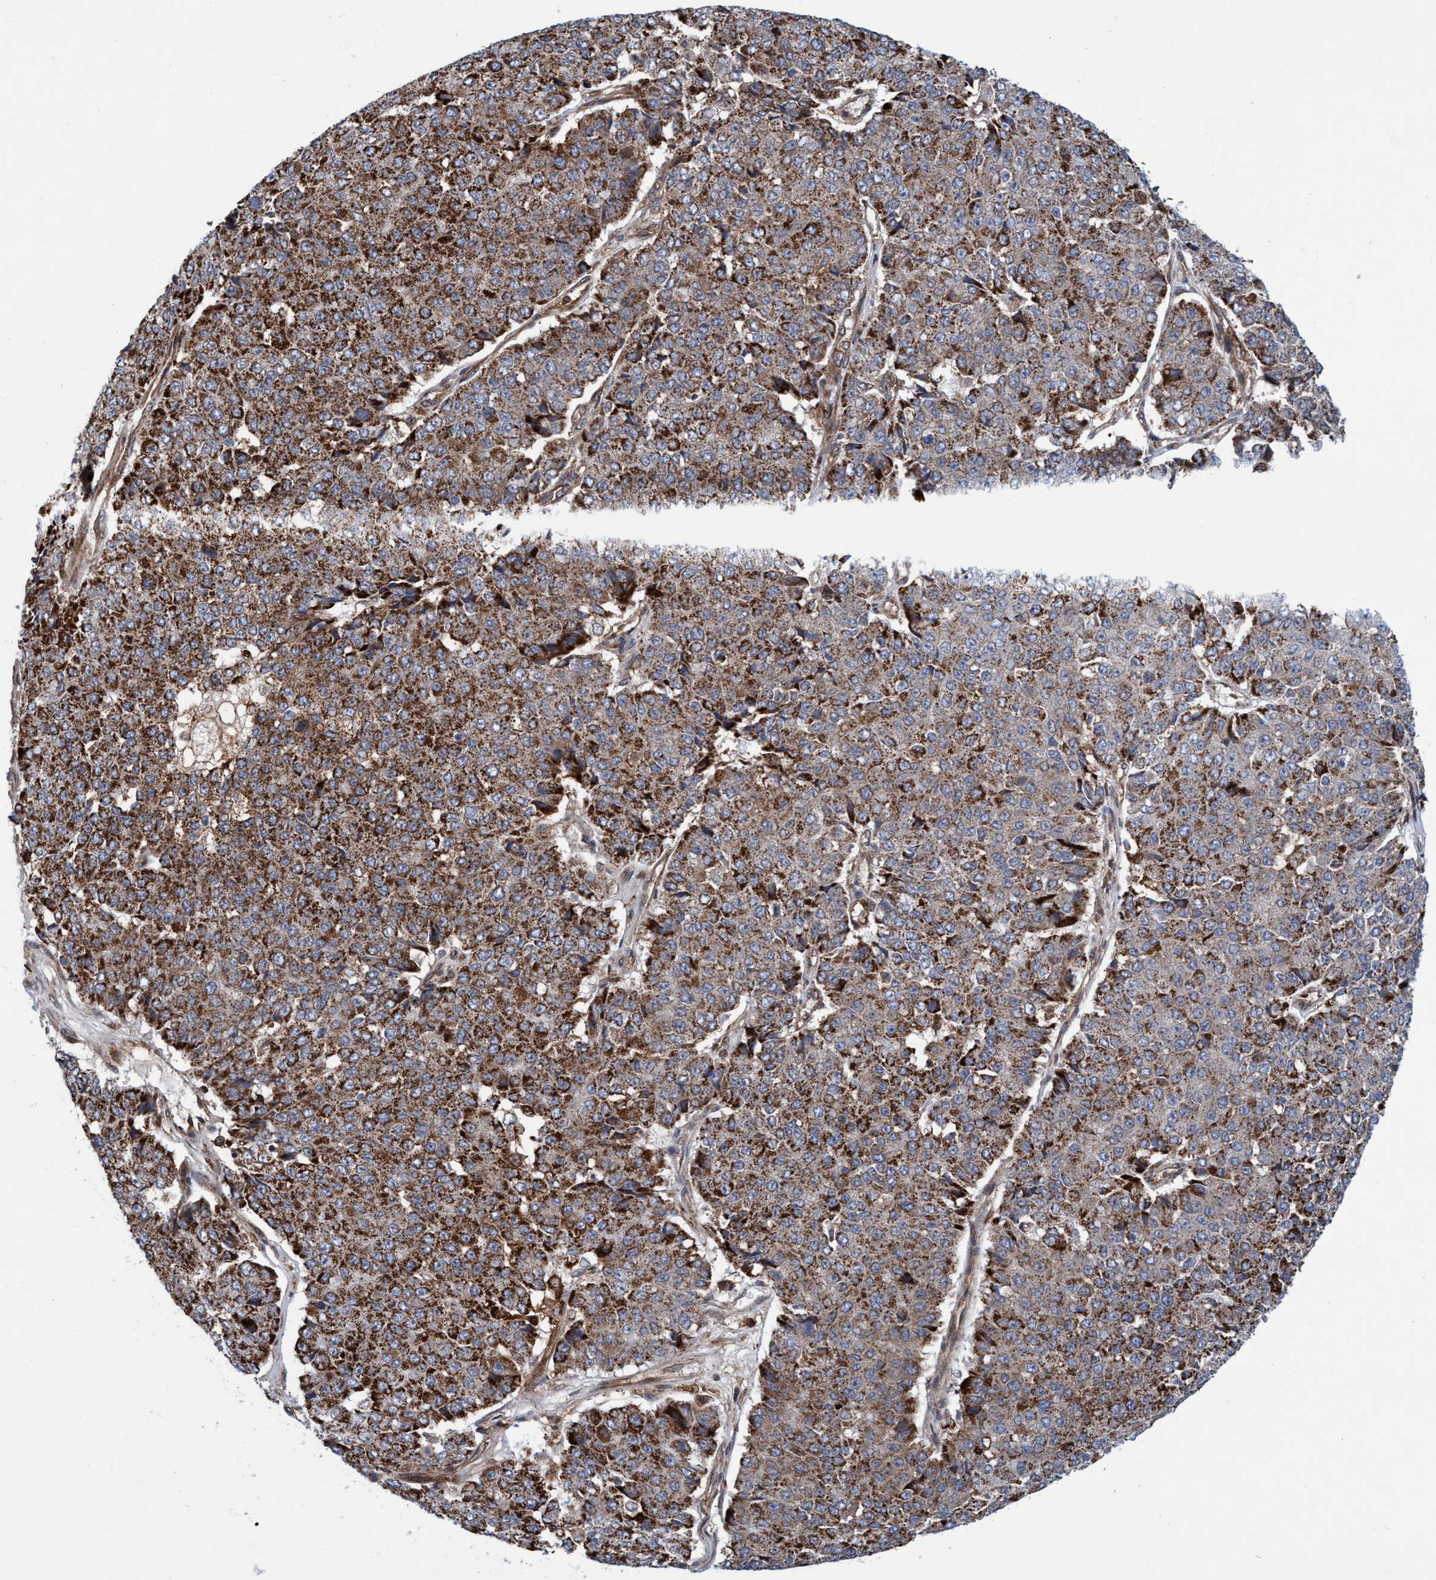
{"staining": {"intensity": "moderate", "quantity": ">75%", "location": "cytoplasmic/membranous"}, "tissue": "pancreatic cancer", "cell_type": "Tumor cells", "image_type": "cancer", "snomed": [{"axis": "morphology", "description": "Adenocarcinoma, NOS"}, {"axis": "topography", "description": "Pancreas"}], "caption": "A brown stain labels moderate cytoplasmic/membranous positivity of a protein in human adenocarcinoma (pancreatic) tumor cells.", "gene": "SLC16A3", "patient": {"sex": "male", "age": 50}}